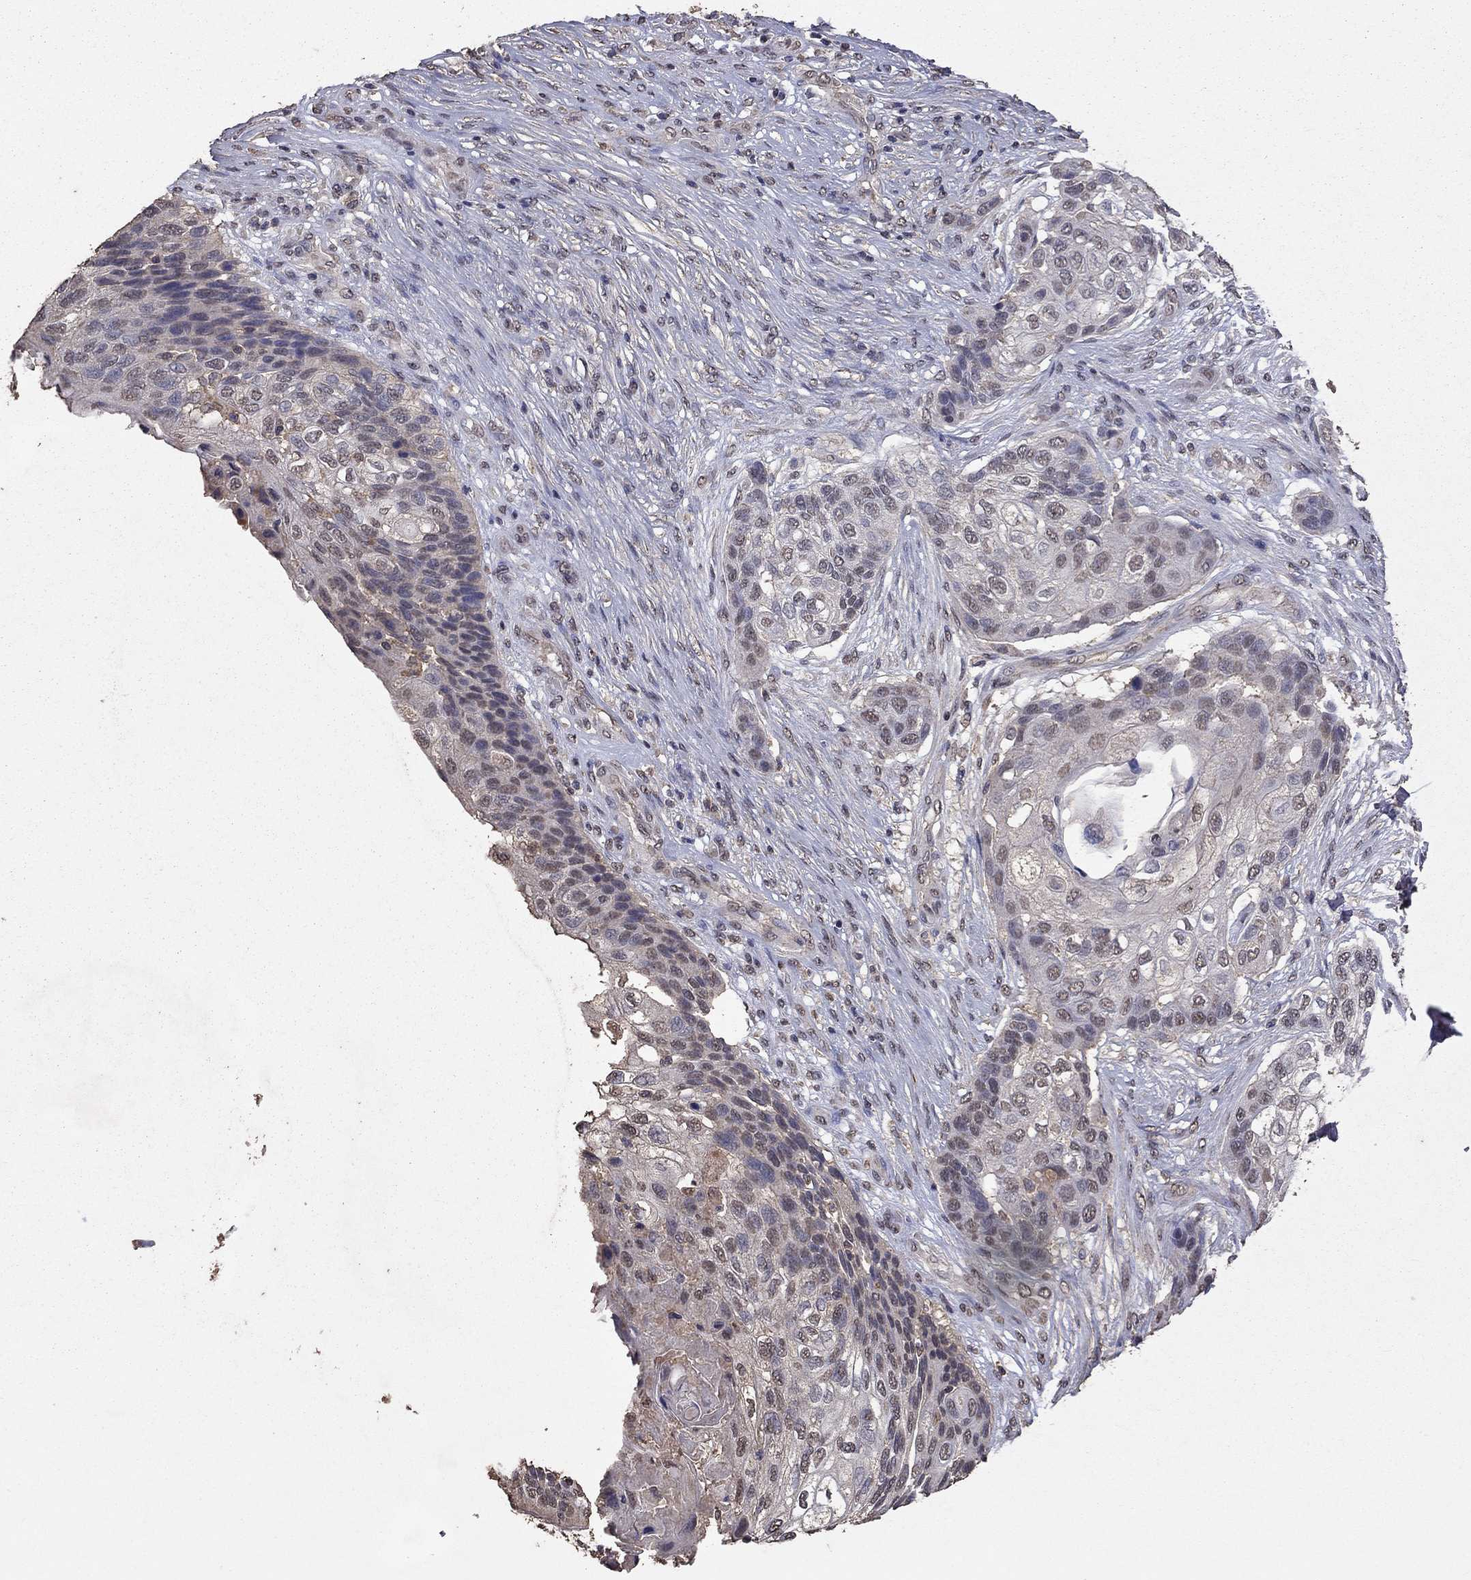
{"staining": {"intensity": "negative", "quantity": "none", "location": "none"}, "tissue": "lung cancer", "cell_type": "Tumor cells", "image_type": "cancer", "snomed": [{"axis": "morphology", "description": "Squamous cell carcinoma, NOS"}, {"axis": "topography", "description": "Lung"}], "caption": "Immunohistochemistry histopathology image of lung cancer (squamous cell carcinoma) stained for a protein (brown), which reveals no expression in tumor cells. (Immunohistochemistry, brightfield microscopy, high magnification).", "gene": "SERPINA5", "patient": {"sex": "male", "age": 69}}